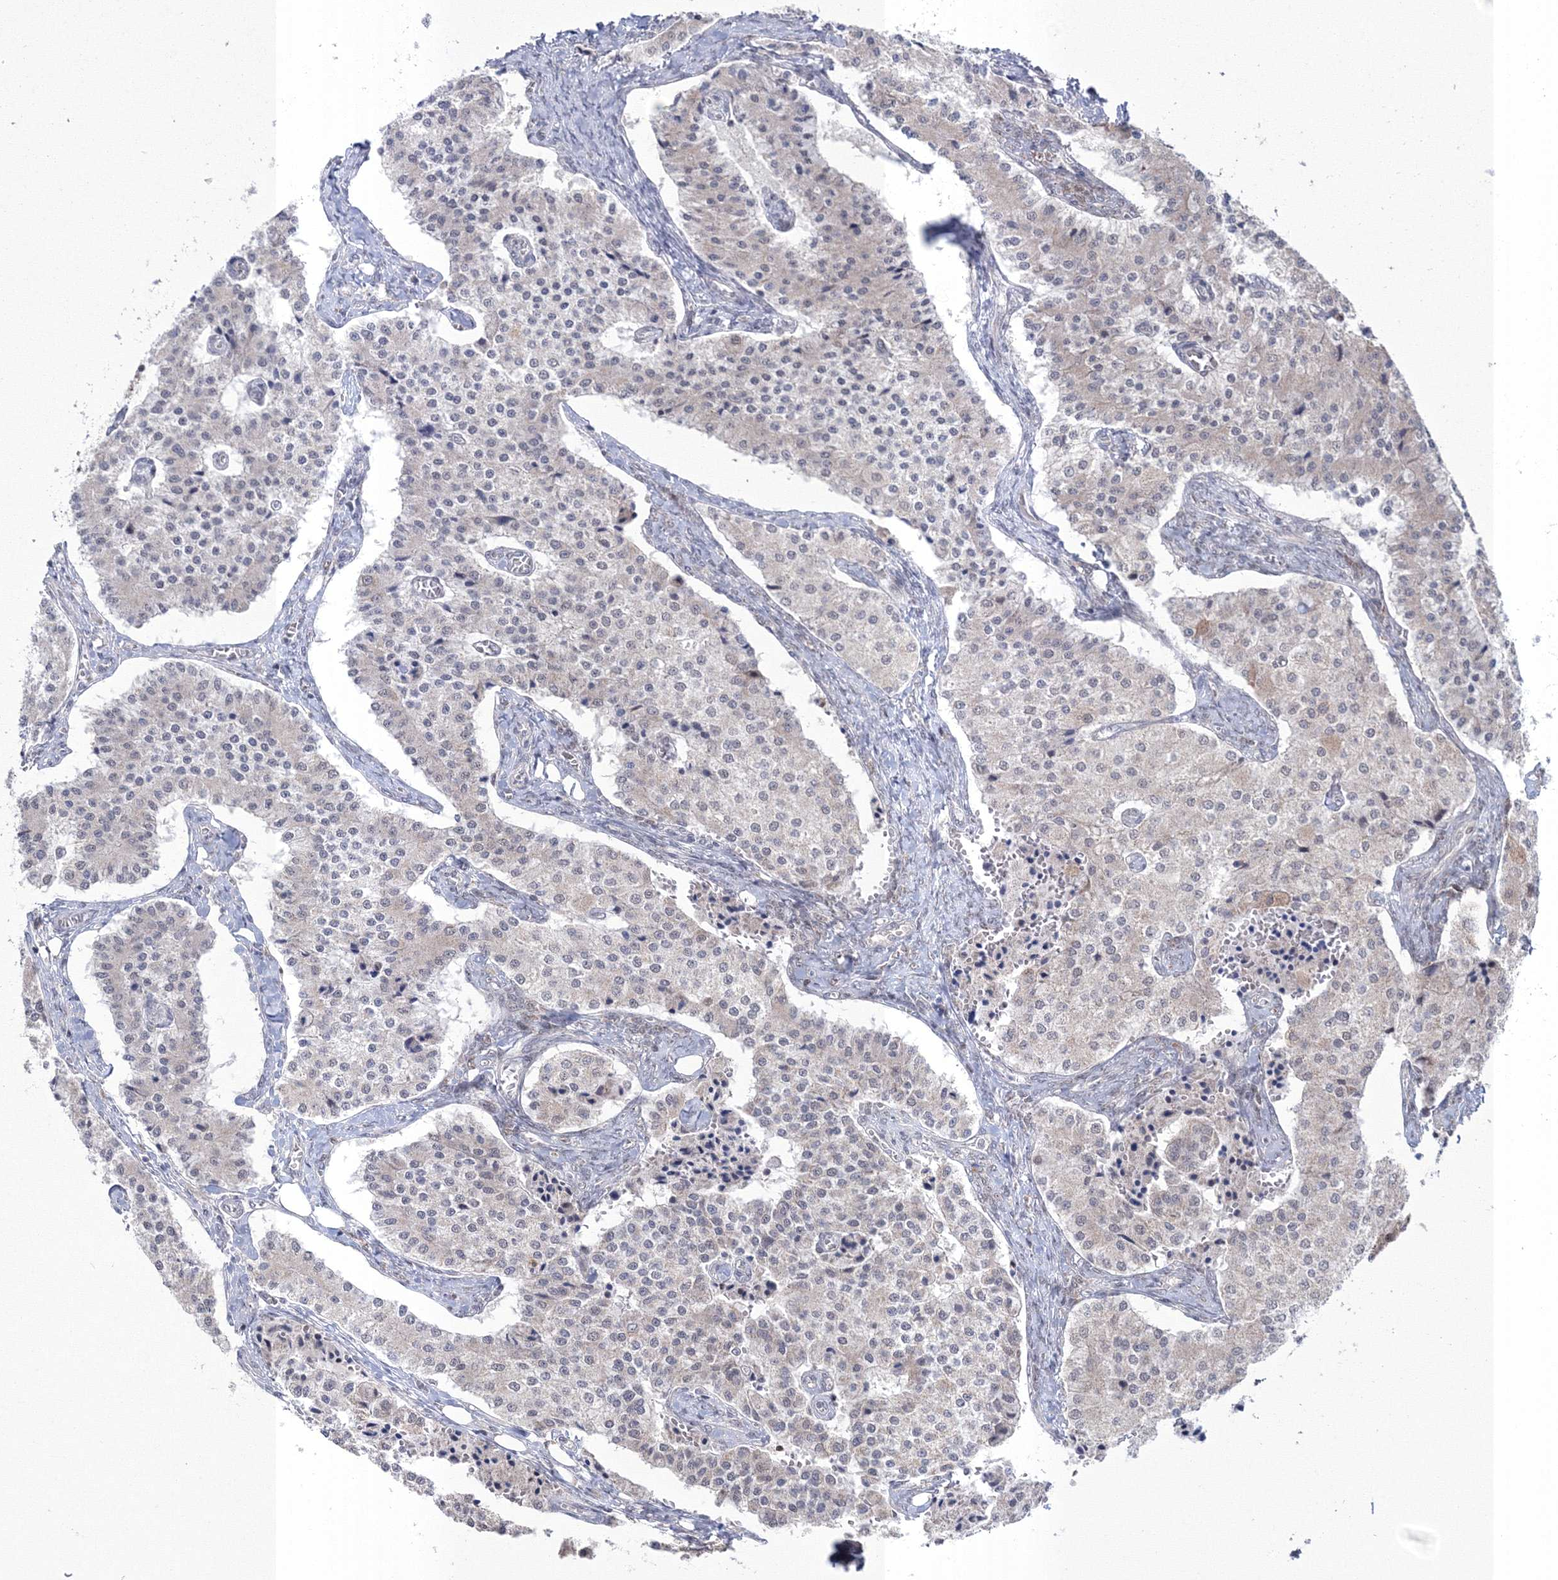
{"staining": {"intensity": "negative", "quantity": "none", "location": "none"}, "tissue": "carcinoid", "cell_type": "Tumor cells", "image_type": "cancer", "snomed": [{"axis": "morphology", "description": "Carcinoid, malignant, NOS"}, {"axis": "topography", "description": "Colon"}], "caption": "A photomicrograph of carcinoid (malignant) stained for a protein displays no brown staining in tumor cells. (Stains: DAB IHC with hematoxylin counter stain, Microscopy: brightfield microscopy at high magnification).", "gene": "GRSF1", "patient": {"sex": "female", "age": 52}}